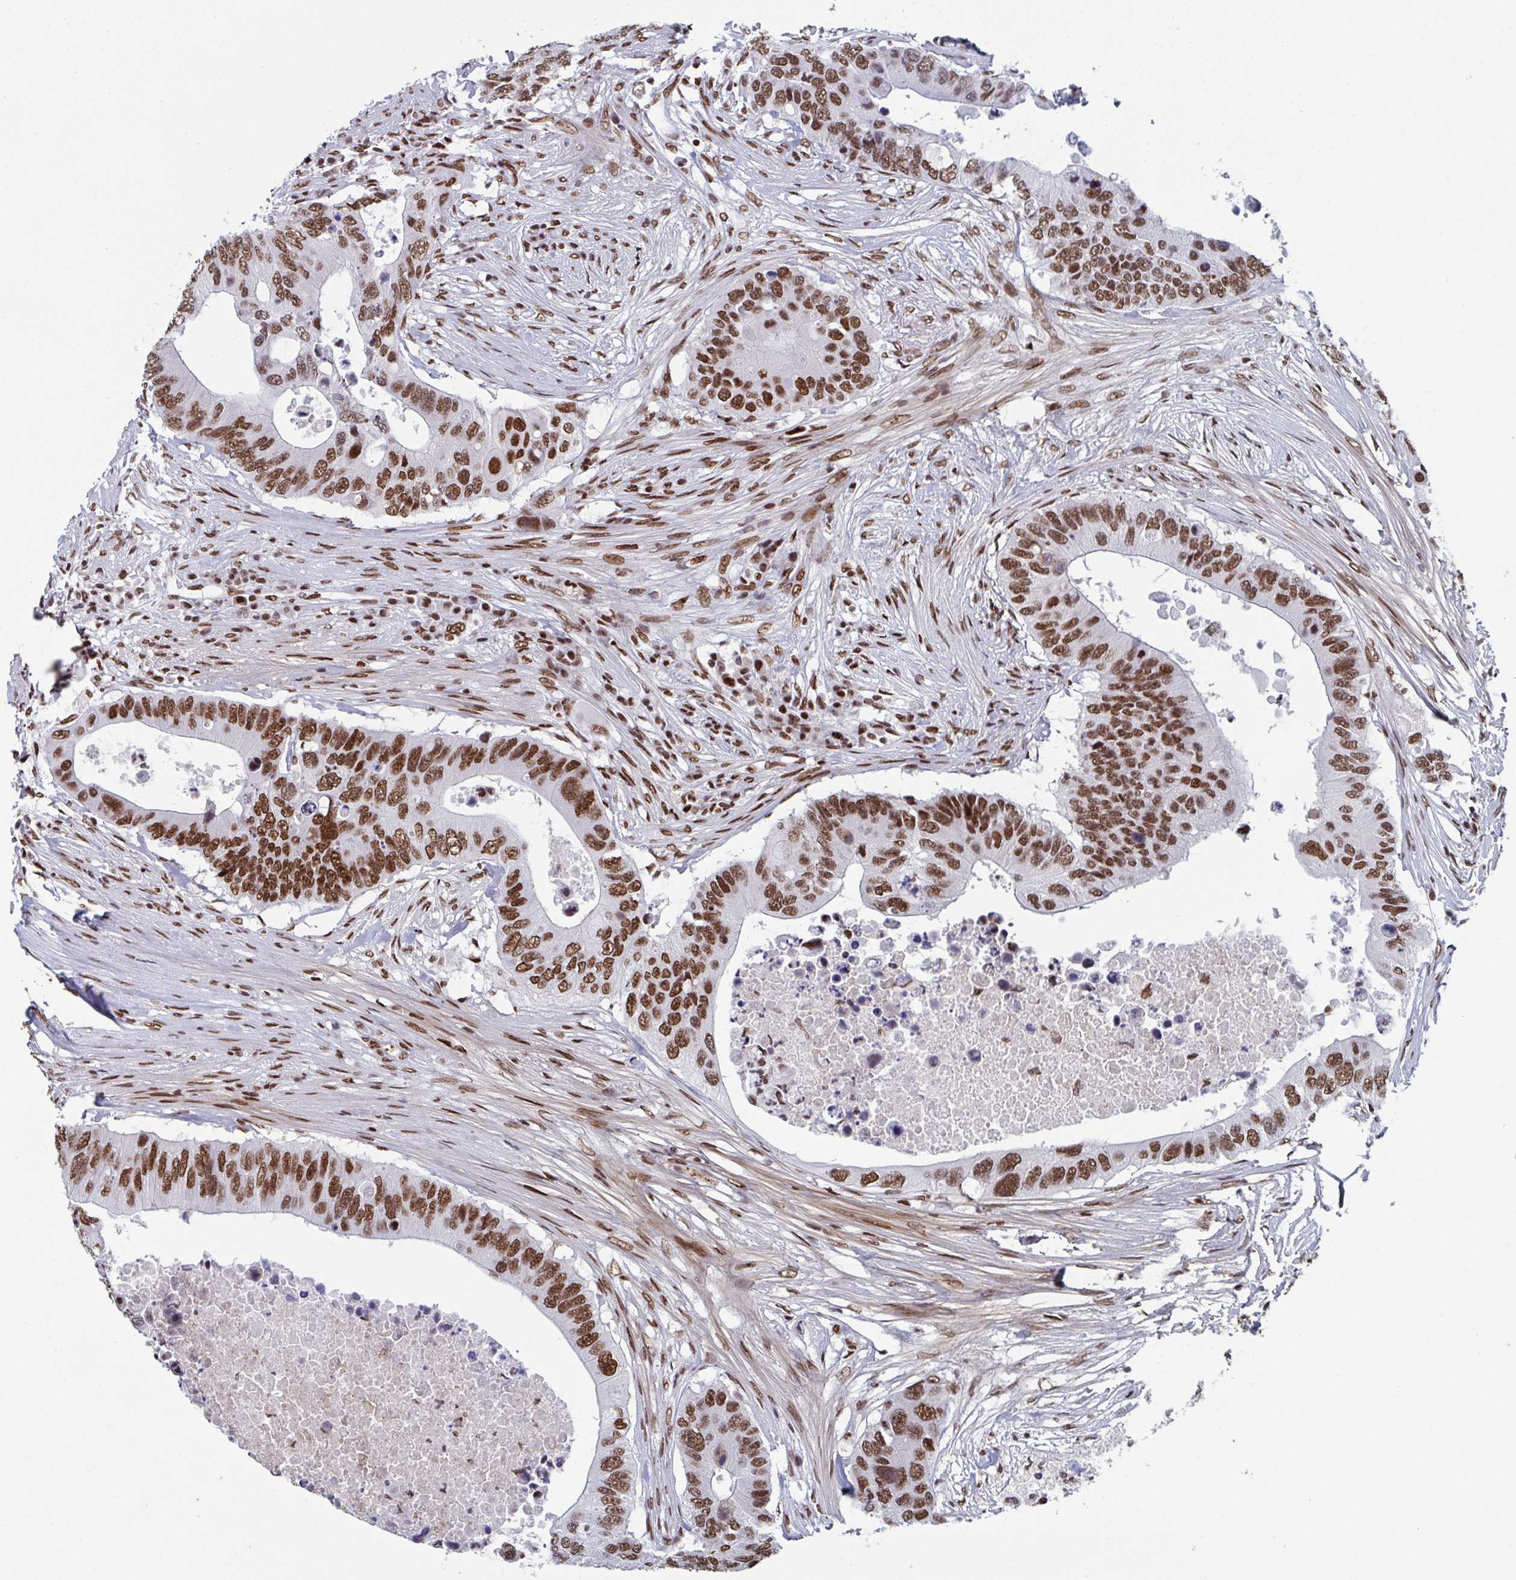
{"staining": {"intensity": "strong", "quantity": ">75%", "location": "nuclear"}, "tissue": "colorectal cancer", "cell_type": "Tumor cells", "image_type": "cancer", "snomed": [{"axis": "morphology", "description": "Adenocarcinoma, NOS"}, {"axis": "topography", "description": "Colon"}], "caption": "A photomicrograph of adenocarcinoma (colorectal) stained for a protein displays strong nuclear brown staining in tumor cells. Nuclei are stained in blue.", "gene": "ZNF607", "patient": {"sex": "male", "age": 71}}